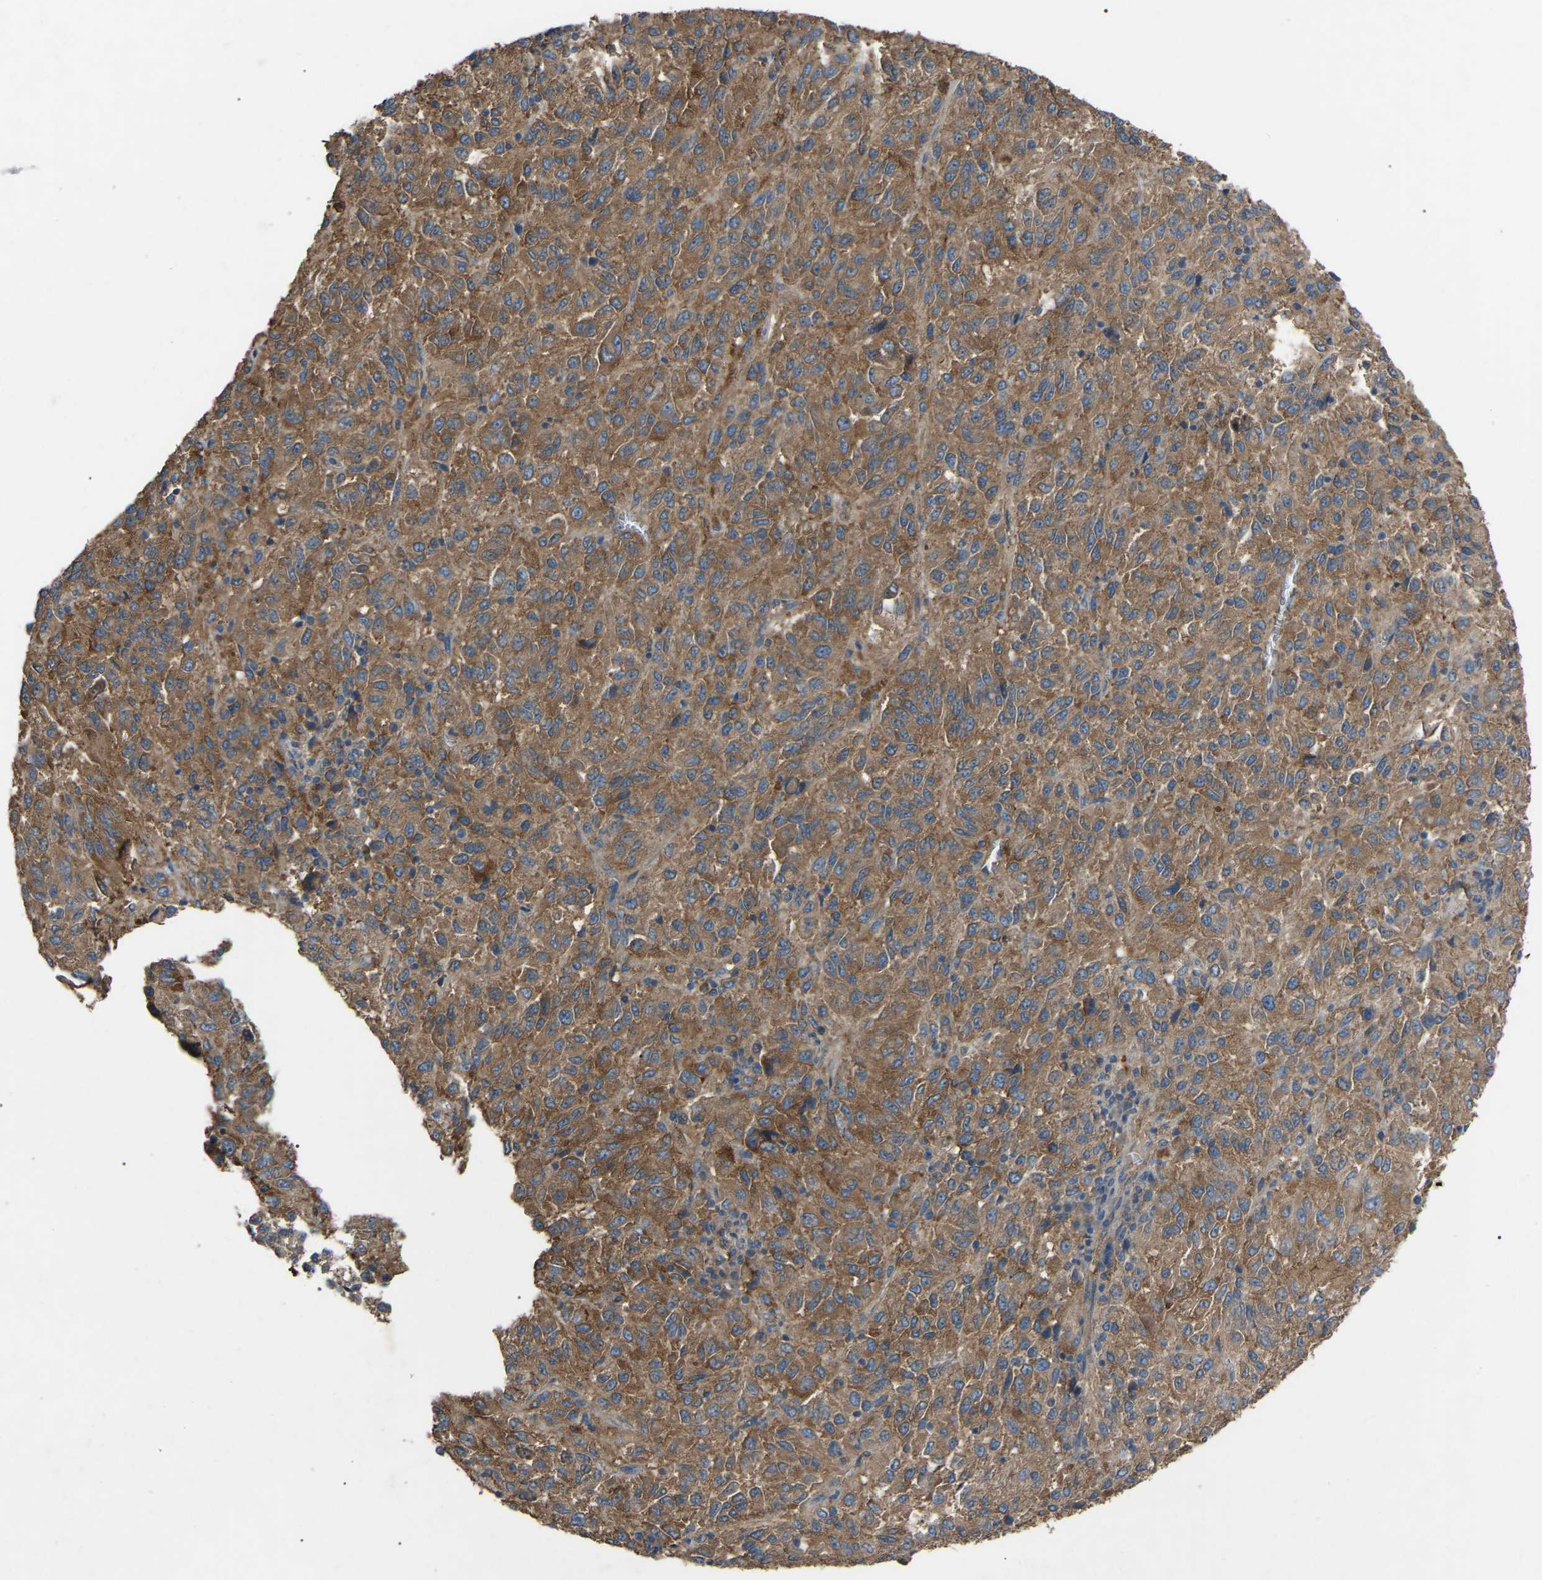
{"staining": {"intensity": "moderate", "quantity": ">75%", "location": "cytoplasmic/membranous"}, "tissue": "melanoma", "cell_type": "Tumor cells", "image_type": "cancer", "snomed": [{"axis": "morphology", "description": "Malignant melanoma, Metastatic site"}, {"axis": "topography", "description": "Lung"}], "caption": "Immunohistochemistry staining of malignant melanoma (metastatic site), which reveals medium levels of moderate cytoplasmic/membranous positivity in approximately >75% of tumor cells indicating moderate cytoplasmic/membranous protein positivity. The staining was performed using DAB (3,3'-diaminobenzidine) (brown) for protein detection and nuclei were counterstained in hematoxylin (blue).", "gene": "AIMP1", "patient": {"sex": "male", "age": 64}}